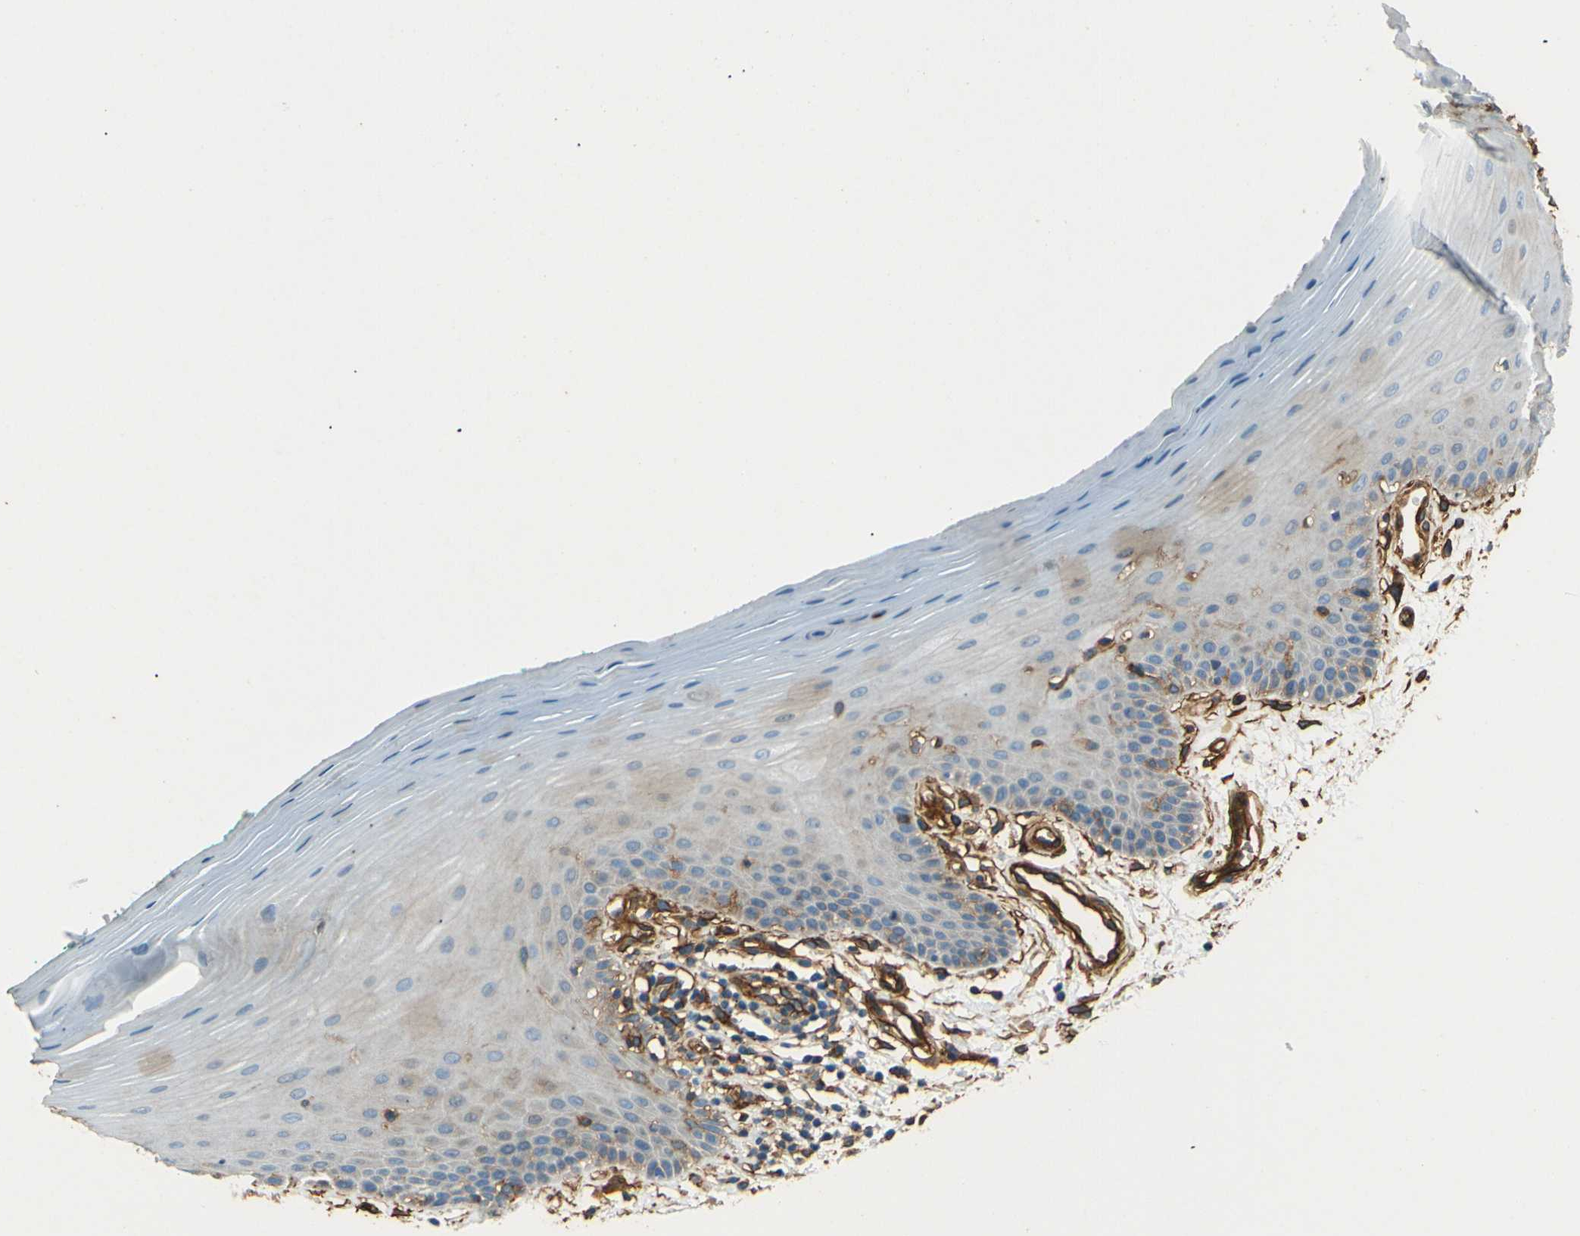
{"staining": {"intensity": "weak", "quantity": "25%-75%", "location": "cytoplasmic/membranous"}, "tissue": "oral mucosa", "cell_type": "Squamous epithelial cells", "image_type": "normal", "snomed": [{"axis": "morphology", "description": "Normal tissue, NOS"}, {"axis": "topography", "description": "Skeletal muscle"}, {"axis": "topography", "description": "Oral tissue"}], "caption": "A high-resolution image shows IHC staining of benign oral mucosa, which reveals weak cytoplasmic/membranous positivity in approximately 25%-75% of squamous epithelial cells.", "gene": "ENTPD1", "patient": {"sex": "male", "age": 58}}